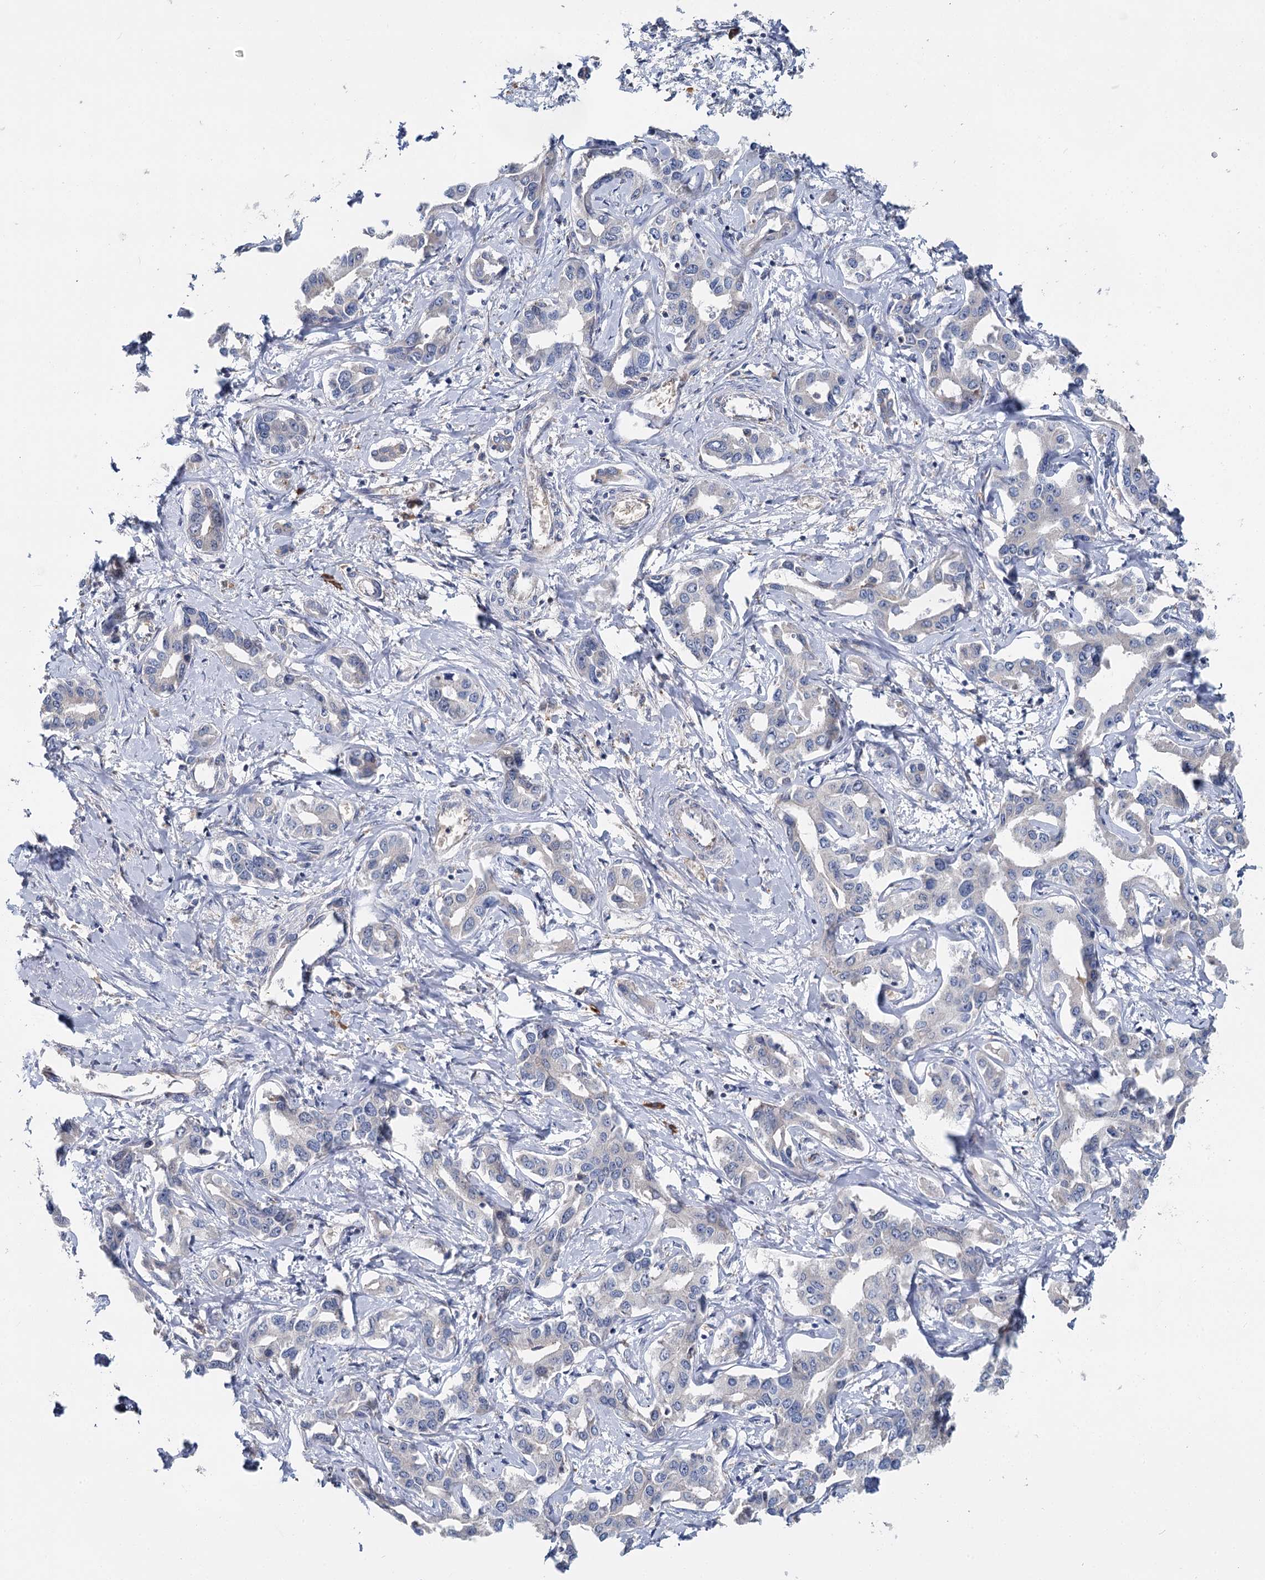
{"staining": {"intensity": "negative", "quantity": "none", "location": "none"}, "tissue": "liver cancer", "cell_type": "Tumor cells", "image_type": "cancer", "snomed": [{"axis": "morphology", "description": "Cholangiocarcinoma"}, {"axis": "topography", "description": "Liver"}], "caption": "Tumor cells are negative for protein expression in human cholangiocarcinoma (liver).", "gene": "ANKRD16", "patient": {"sex": "male", "age": 59}}